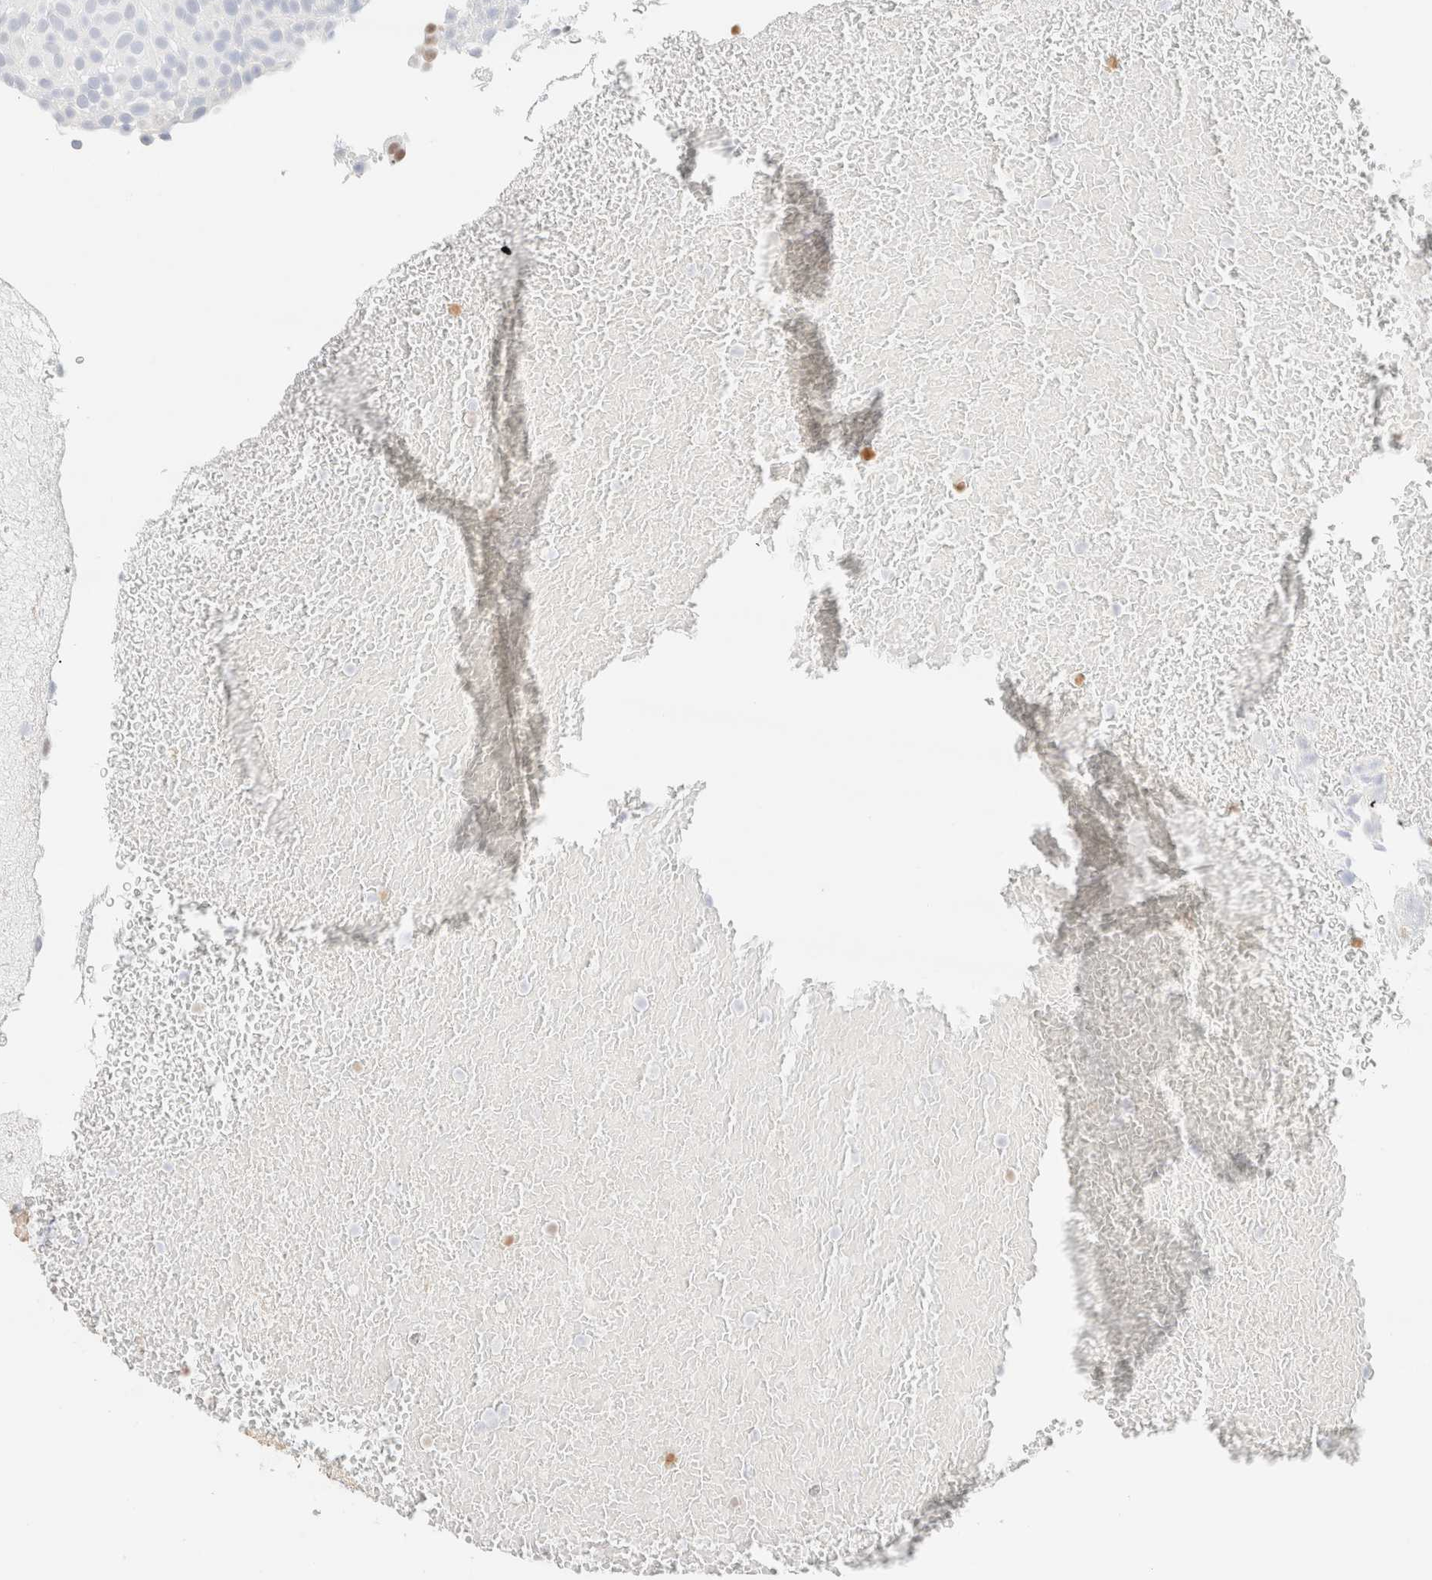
{"staining": {"intensity": "negative", "quantity": "none", "location": "none"}, "tissue": "urothelial cancer", "cell_type": "Tumor cells", "image_type": "cancer", "snomed": [{"axis": "morphology", "description": "Urothelial carcinoma, Low grade"}, {"axis": "topography", "description": "Urinary bladder"}], "caption": "IHC of urothelial cancer displays no staining in tumor cells.", "gene": "IKZF3", "patient": {"sex": "male", "age": 78}}